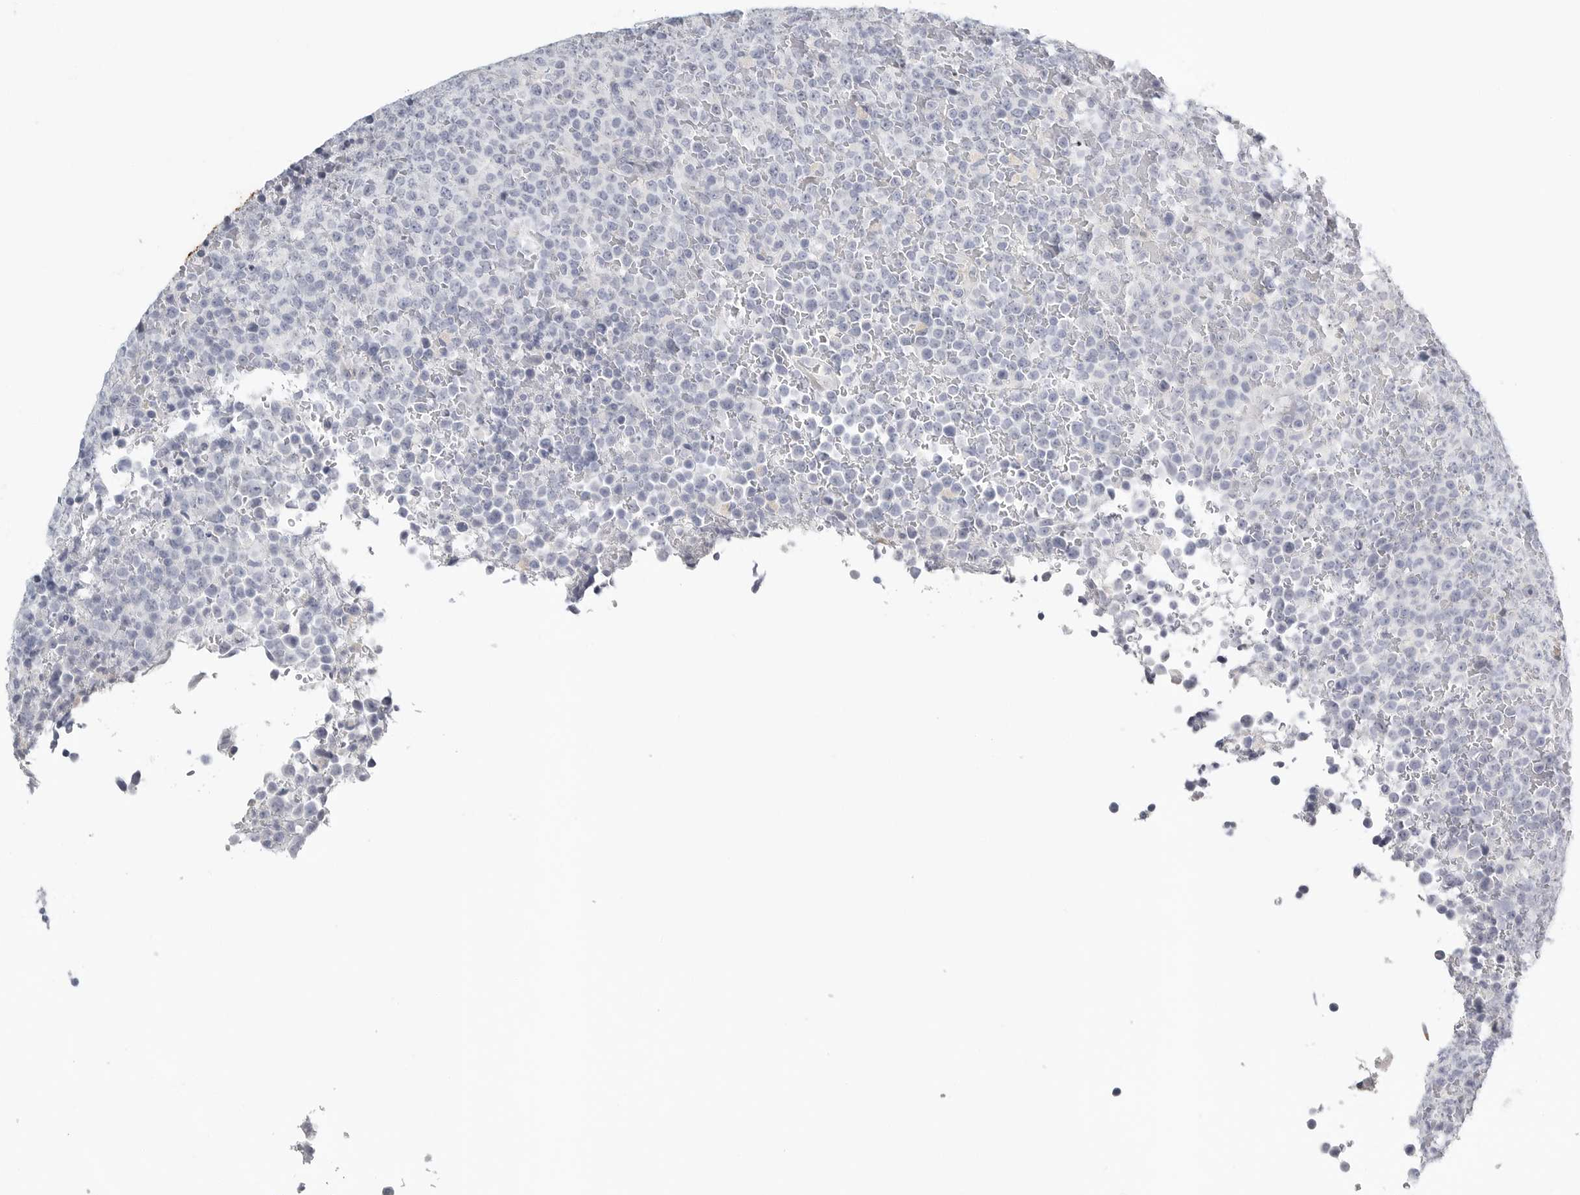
{"staining": {"intensity": "negative", "quantity": "none", "location": "none"}, "tissue": "lymphoma", "cell_type": "Tumor cells", "image_type": "cancer", "snomed": [{"axis": "morphology", "description": "Malignant lymphoma, non-Hodgkin's type, High grade"}, {"axis": "topography", "description": "Lymph node"}], "caption": "Protein analysis of lymphoma shows no significant positivity in tumor cells.", "gene": "TNR", "patient": {"sex": "male", "age": 13}}